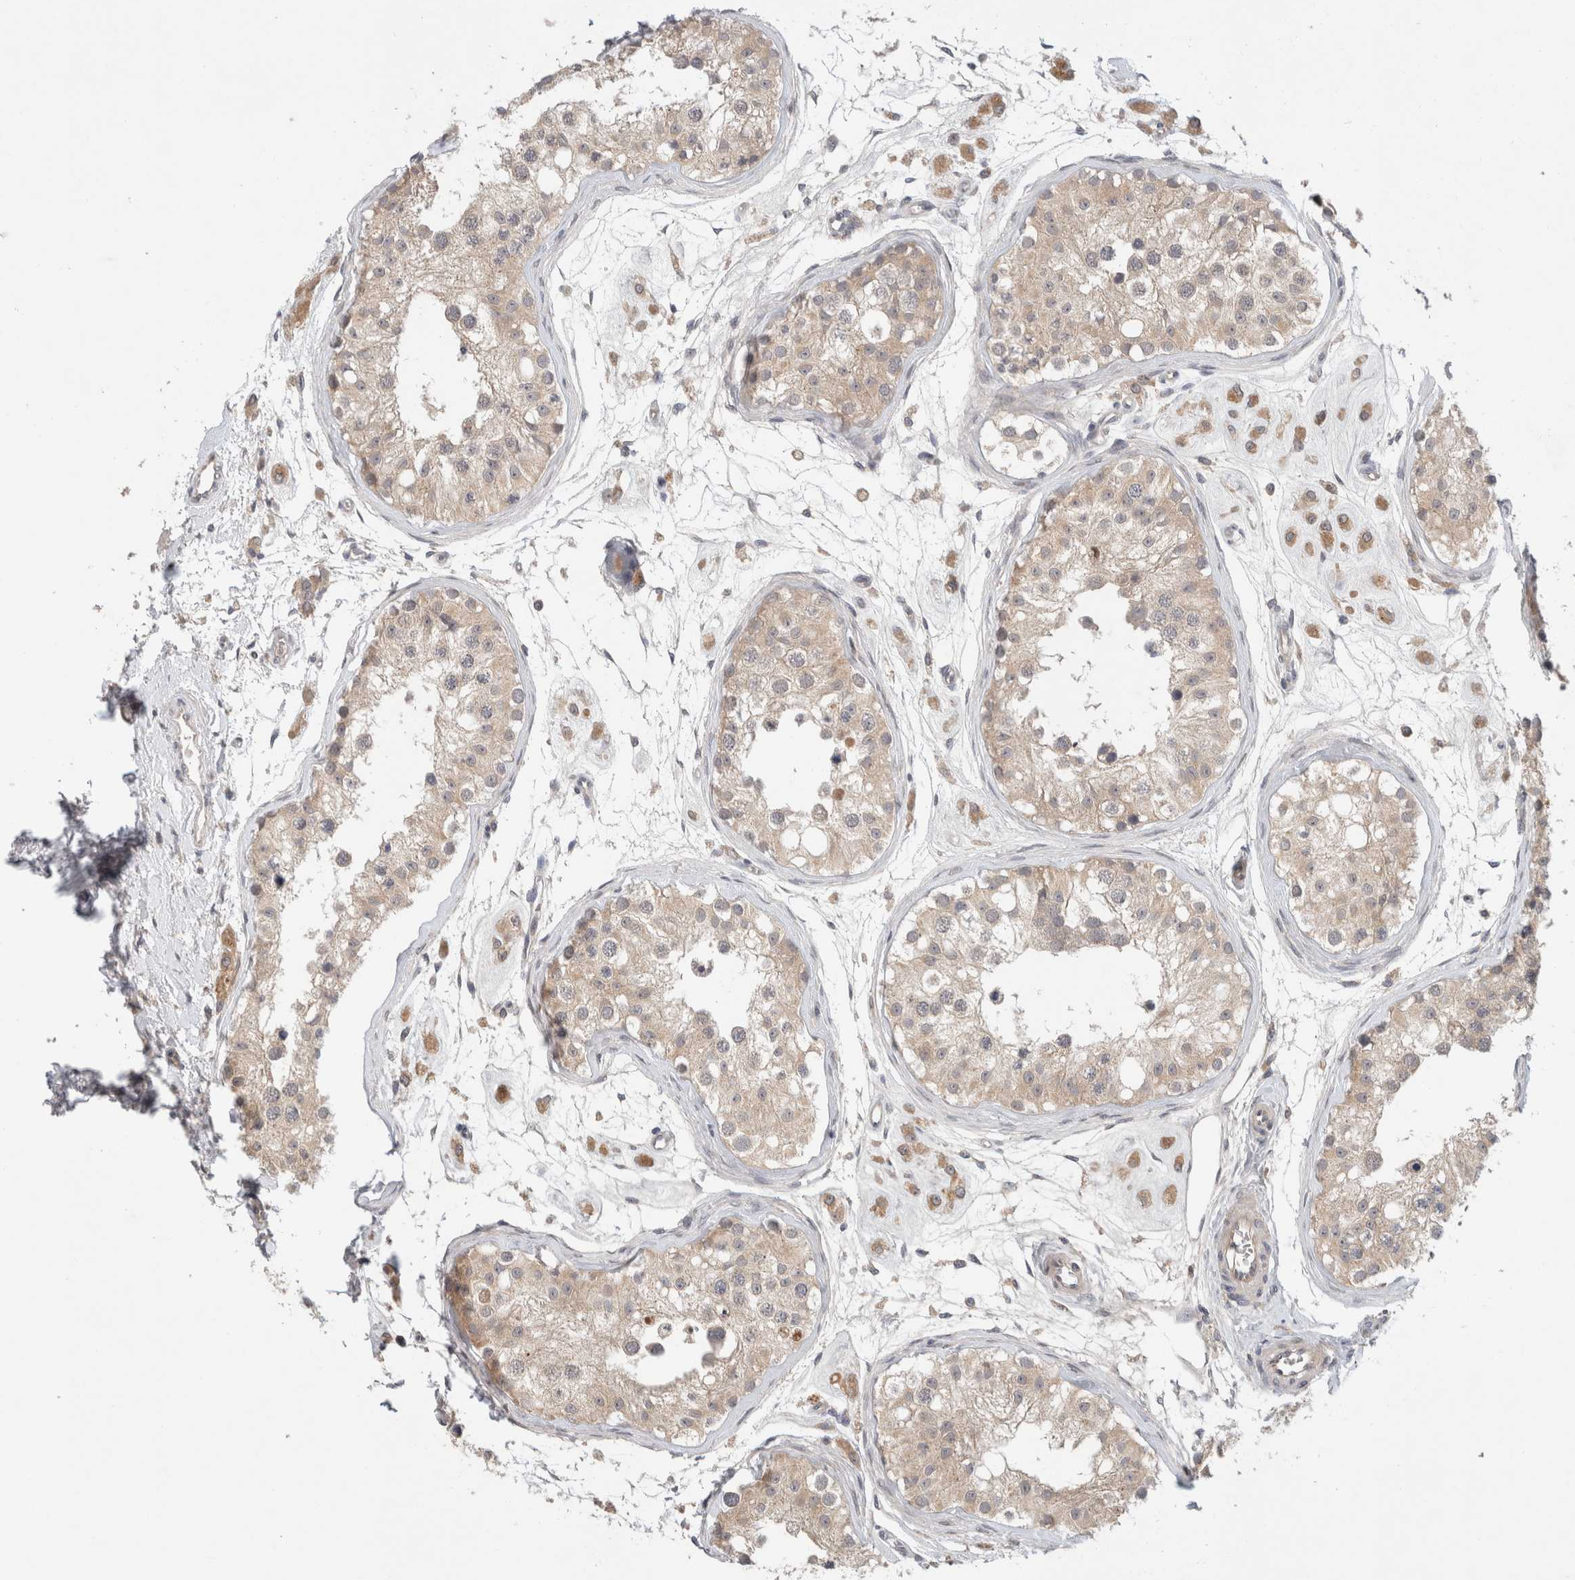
{"staining": {"intensity": "weak", "quantity": "25%-75%", "location": "cytoplasmic/membranous"}, "tissue": "testis", "cell_type": "Cells in seminiferous ducts", "image_type": "normal", "snomed": [{"axis": "morphology", "description": "Normal tissue, NOS"}, {"axis": "morphology", "description": "Adenocarcinoma, metastatic, NOS"}, {"axis": "topography", "description": "Testis"}], "caption": "The micrograph reveals a brown stain indicating the presence of a protein in the cytoplasmic/membranous of cells in seminiferous ducts in testis.", "gene": "SGK1", "patient": {"sex": "male", "age": 26}}